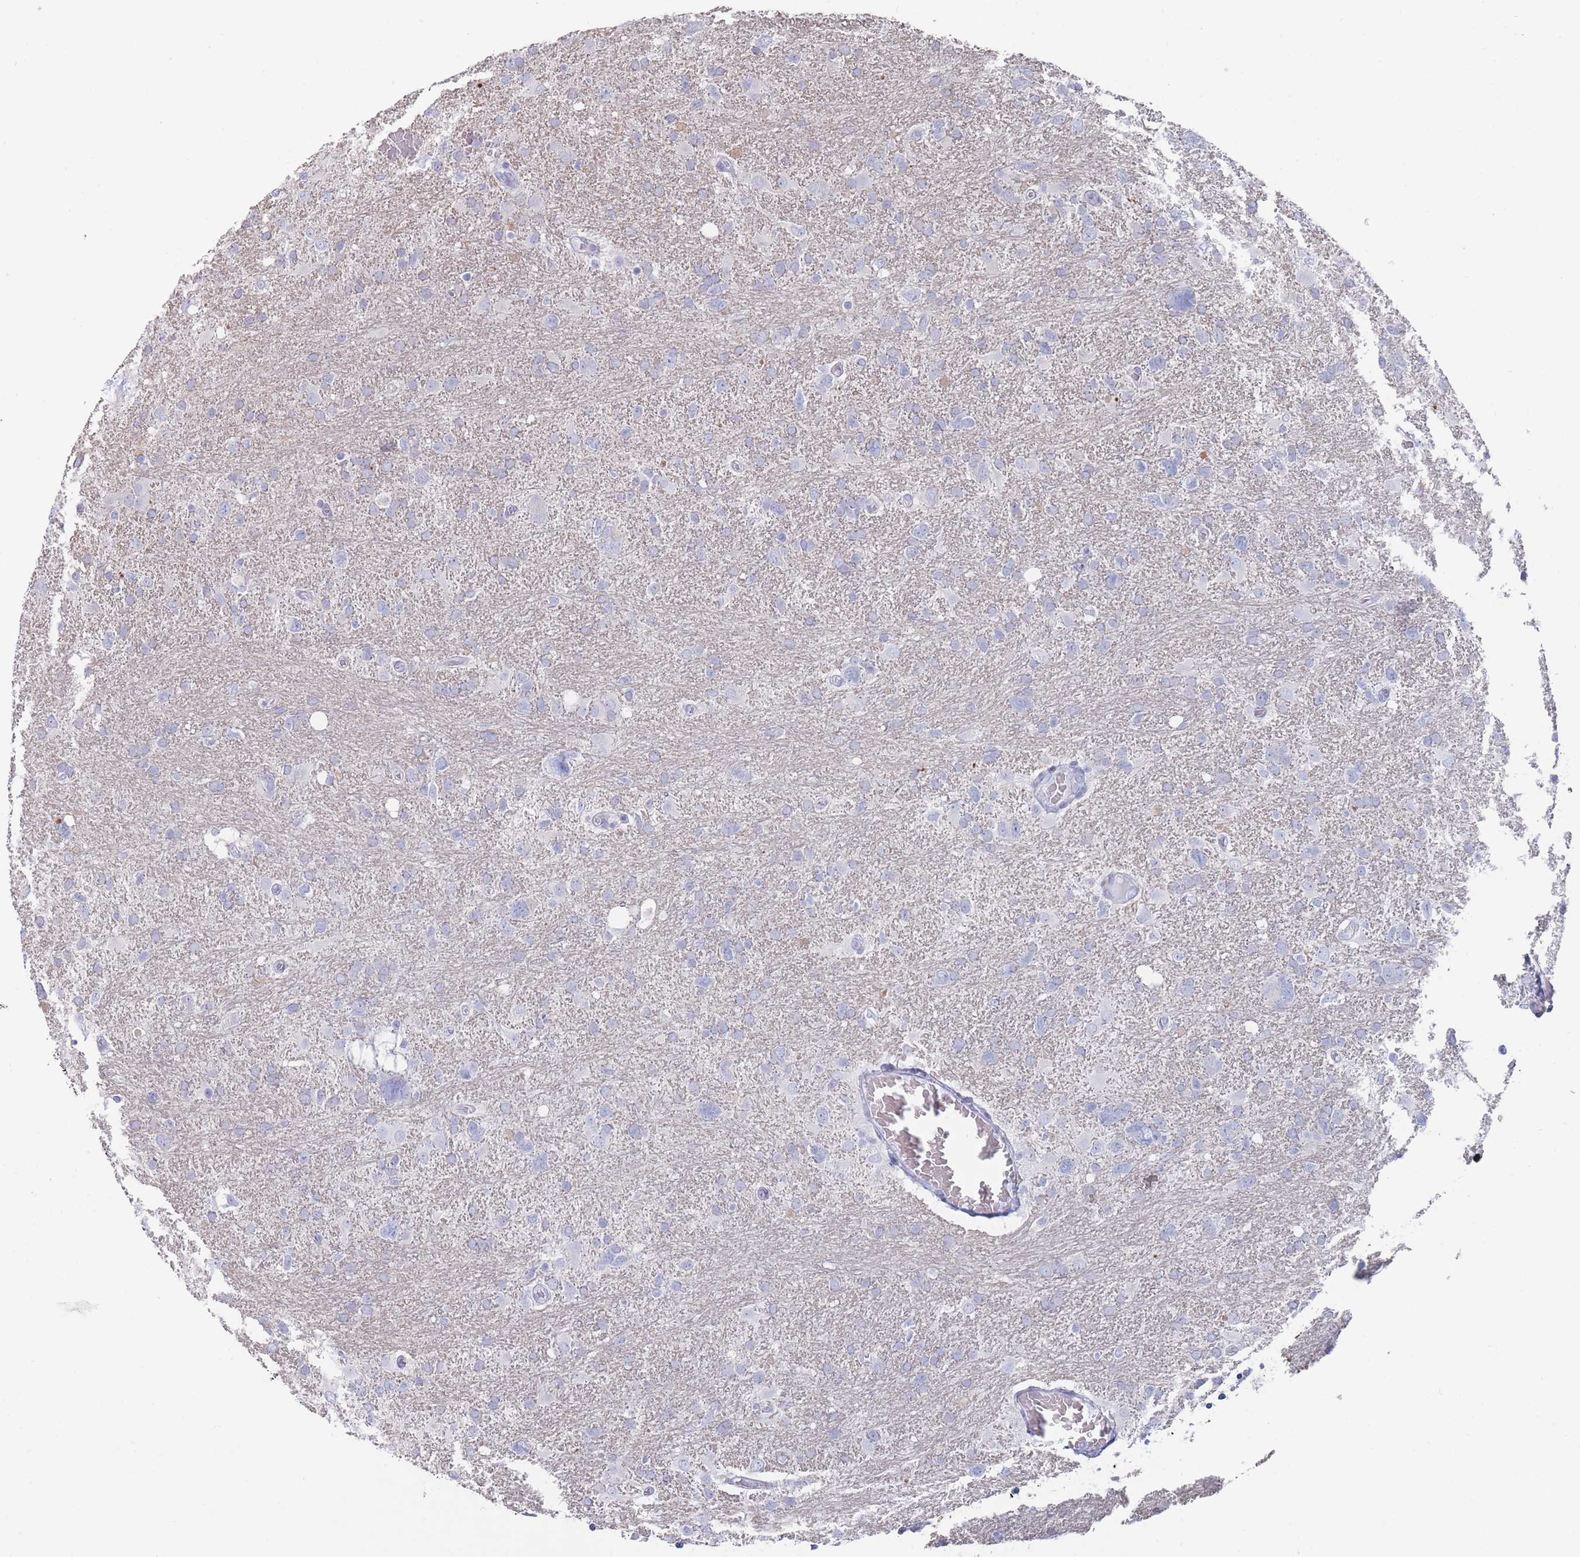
{"staining": {"intensity": "negative", "quantity": "none", "location": "none"}, "tissue": "glioma", "cell_type": "Tumor cells", "image_type": "cancer", "snomed": [{"axis": "morphology", "description": "Glioma, malignant, High grade"}, {"axis": "topography", "description": "Brain"}], "caption": "Immunohistochemical staining of glioma demonstrates no significant staining in tumor cells.", "gene": "CYP51A1", "patient": {"sex": "male", "age": 61}}